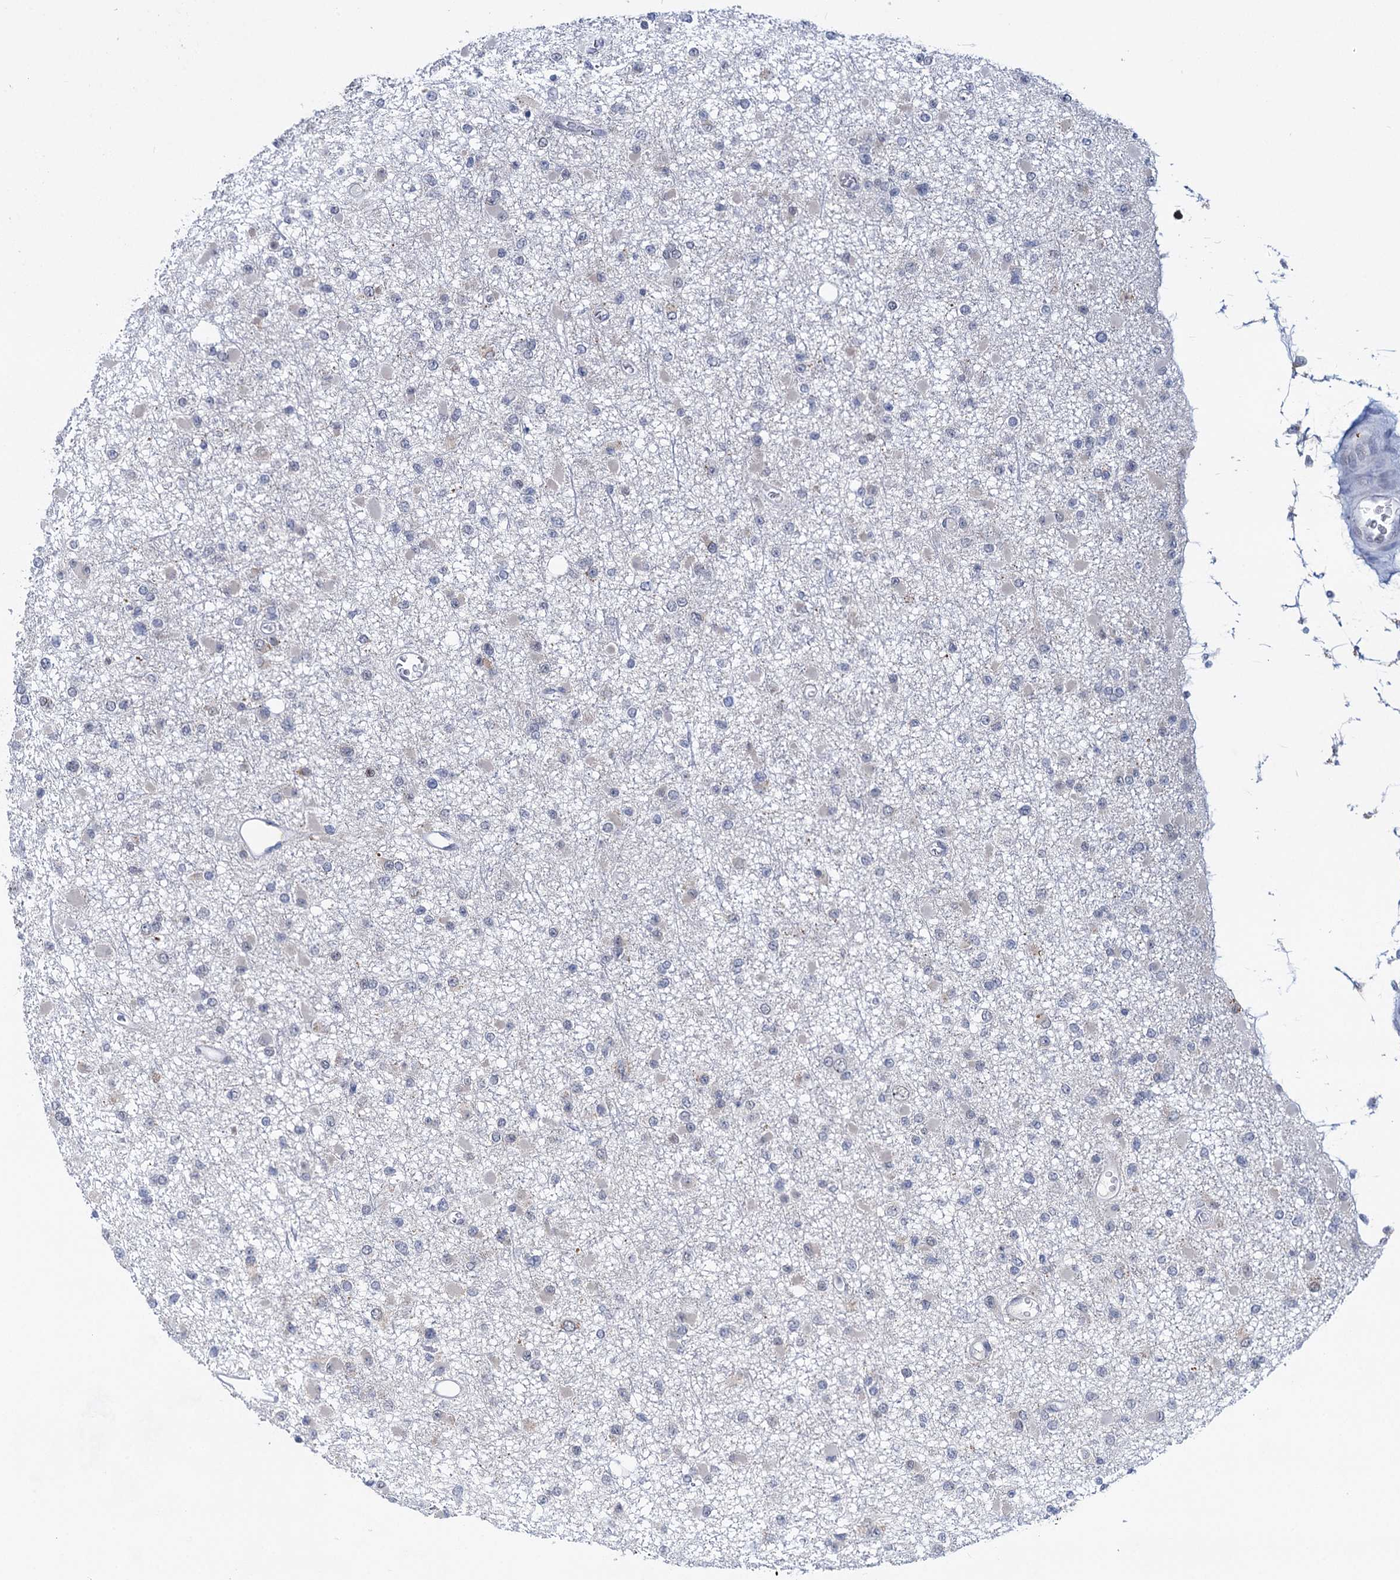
{"staining": {"intensity": "negative", "quantity": "none", "location": "none"}, "tissue": "glioma", "cell_type": "Tumor cells", "image_type": "cancer", "snomed": [{"axis": "morphology", "description": "Glioma, malignant, Low grade"}, {"axis": "topography", "description": "Brain"}], "caption": "Tumor cells are negative for brown protein staining in low-grade glioma (malignant). (Immunohistochemistry (ihc), brightfield microscopy, high magnification).", "gene": "MON2", "patient": {"sex": "female", "age": 22}}